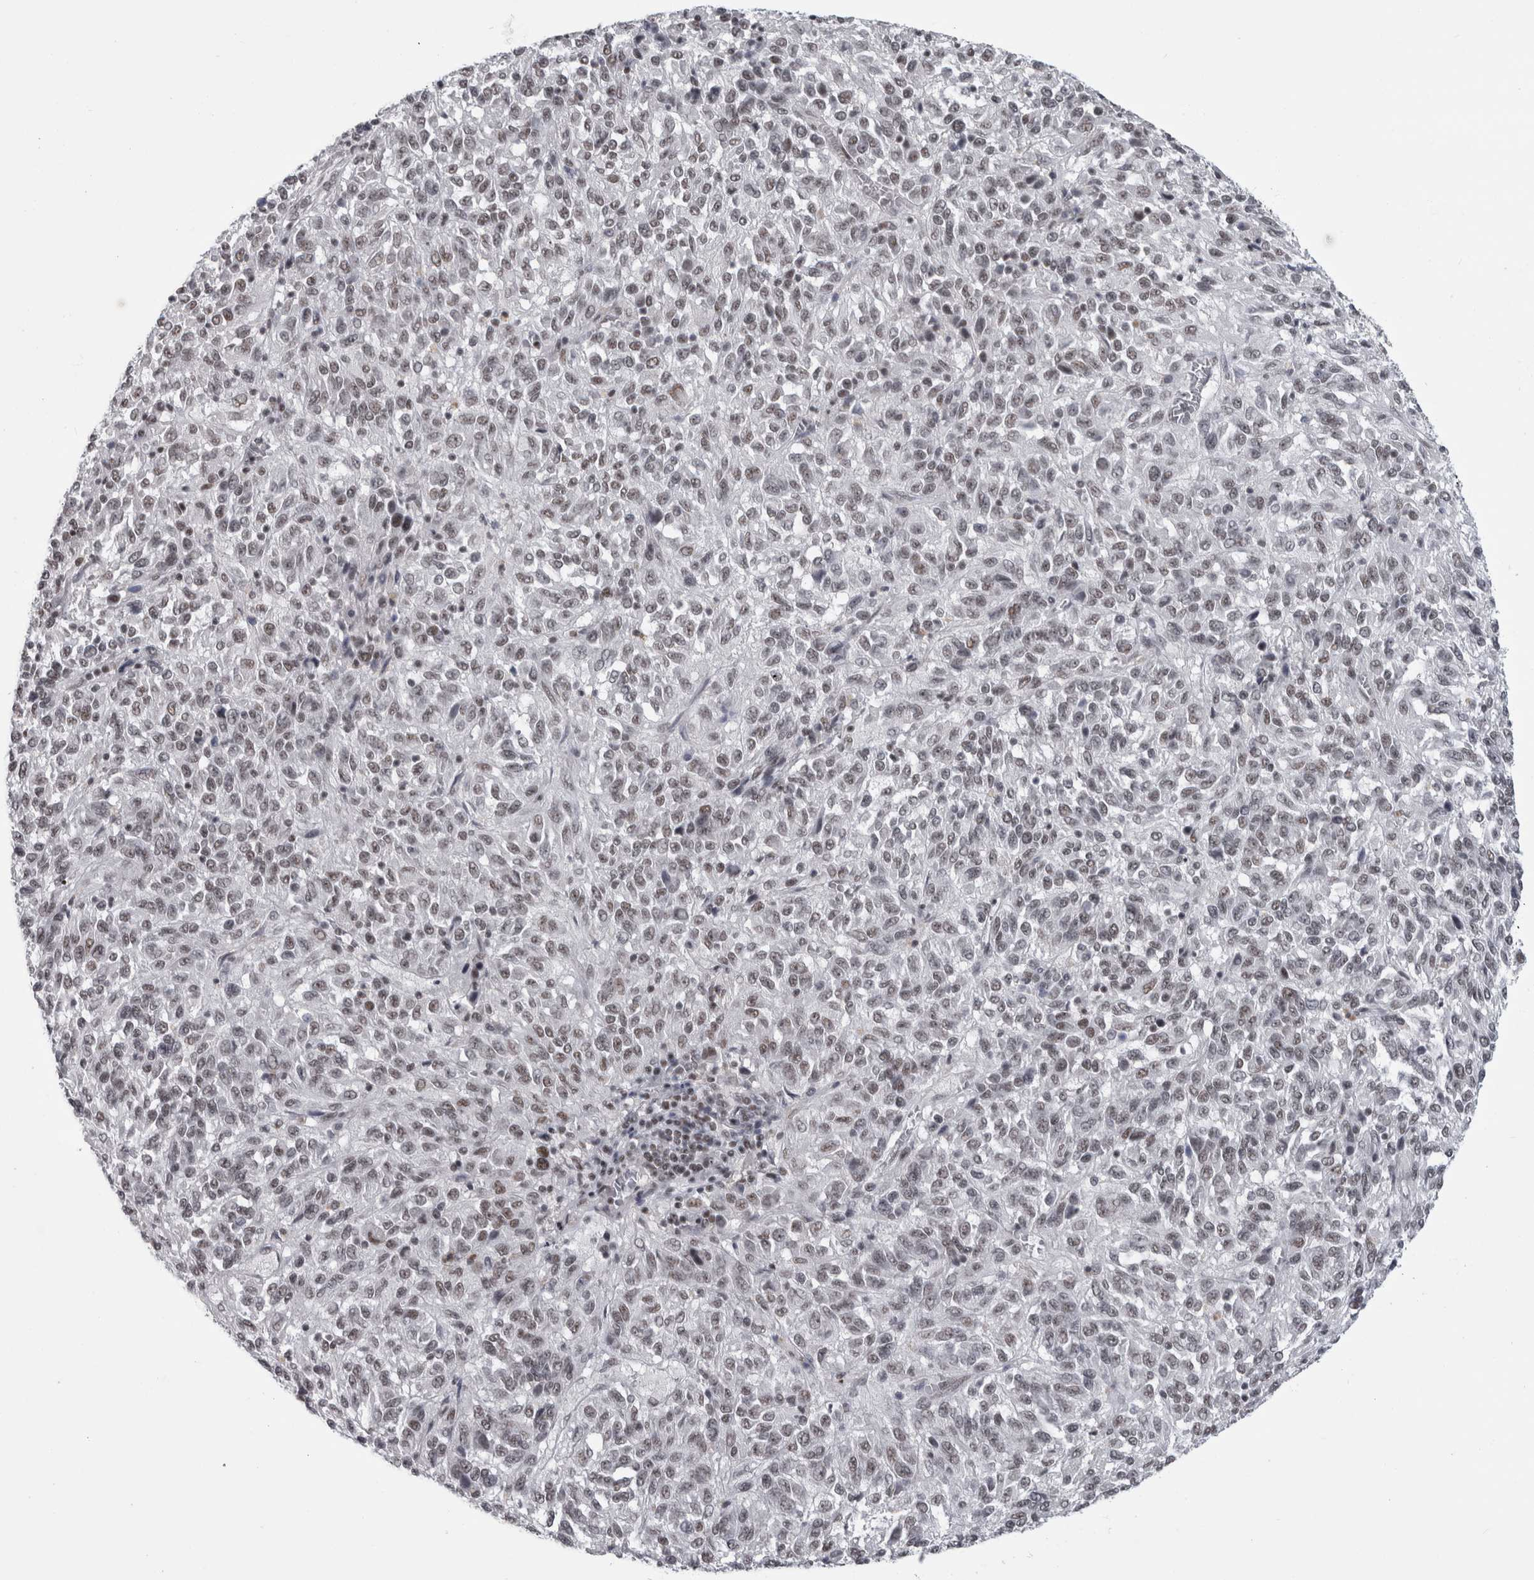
{"staining": {"intensity": "weak", "quantity": "25%-75%", "location": "nuclear"}, "tissue": "melanoma", "cell_type": "Tumor cells", "image_type": "cancer", "snomed": [{"axis": "morphology", "description": "Malignant melanoma, Metastatic site"}, {"axis": "topography", "description": "Lung"}], "caption": "This image displays melanoma stained with immunohistochemistry (IHC) to label a protein in brown. The nuclear of tumor cells show weak positivity for the protein. Nuclei are counter-stained blue.", "gene": "ARID4B", "patient": {"sex": "male", "age": 64}}